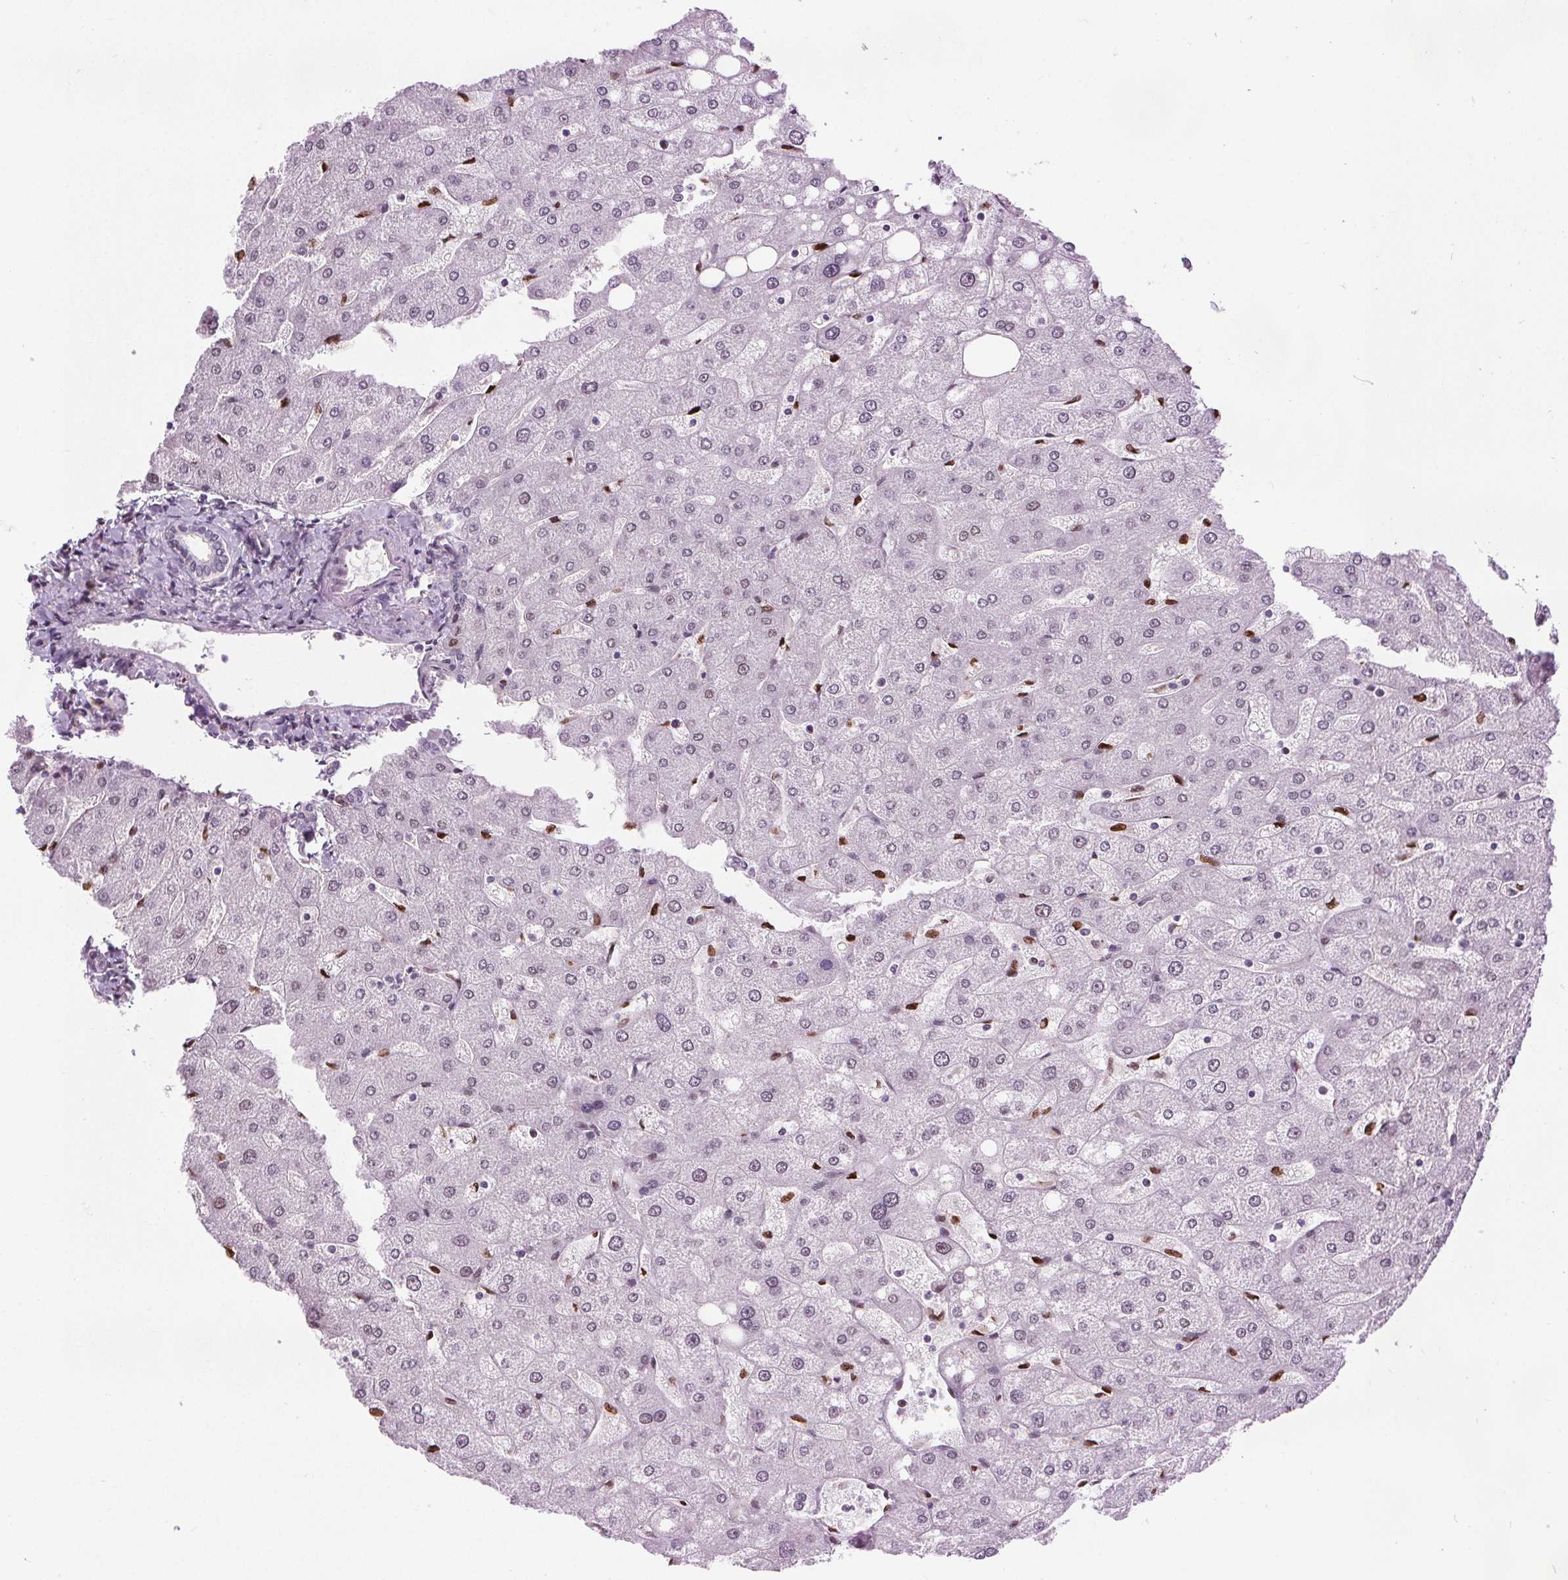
{"staining": {"intensity": "negative", "quantity": "none", "location": "none"}, "tissue": "liver", "cell_type": "Cholangiocytes", "image_type": "normal", "snomed": [{"axis": "morphology", "description": "Normal tissue, NOS"}, {"axis": "topography", "description": "Liver"}], "caption": "Immunohistochemistry (IHC) micrograph of benign human liver stained for a protein (brown), which exhibits no positivity in cholangiocytes.", "gene": "CEBPA", "patient": {"sex": "male", "age": 67}}